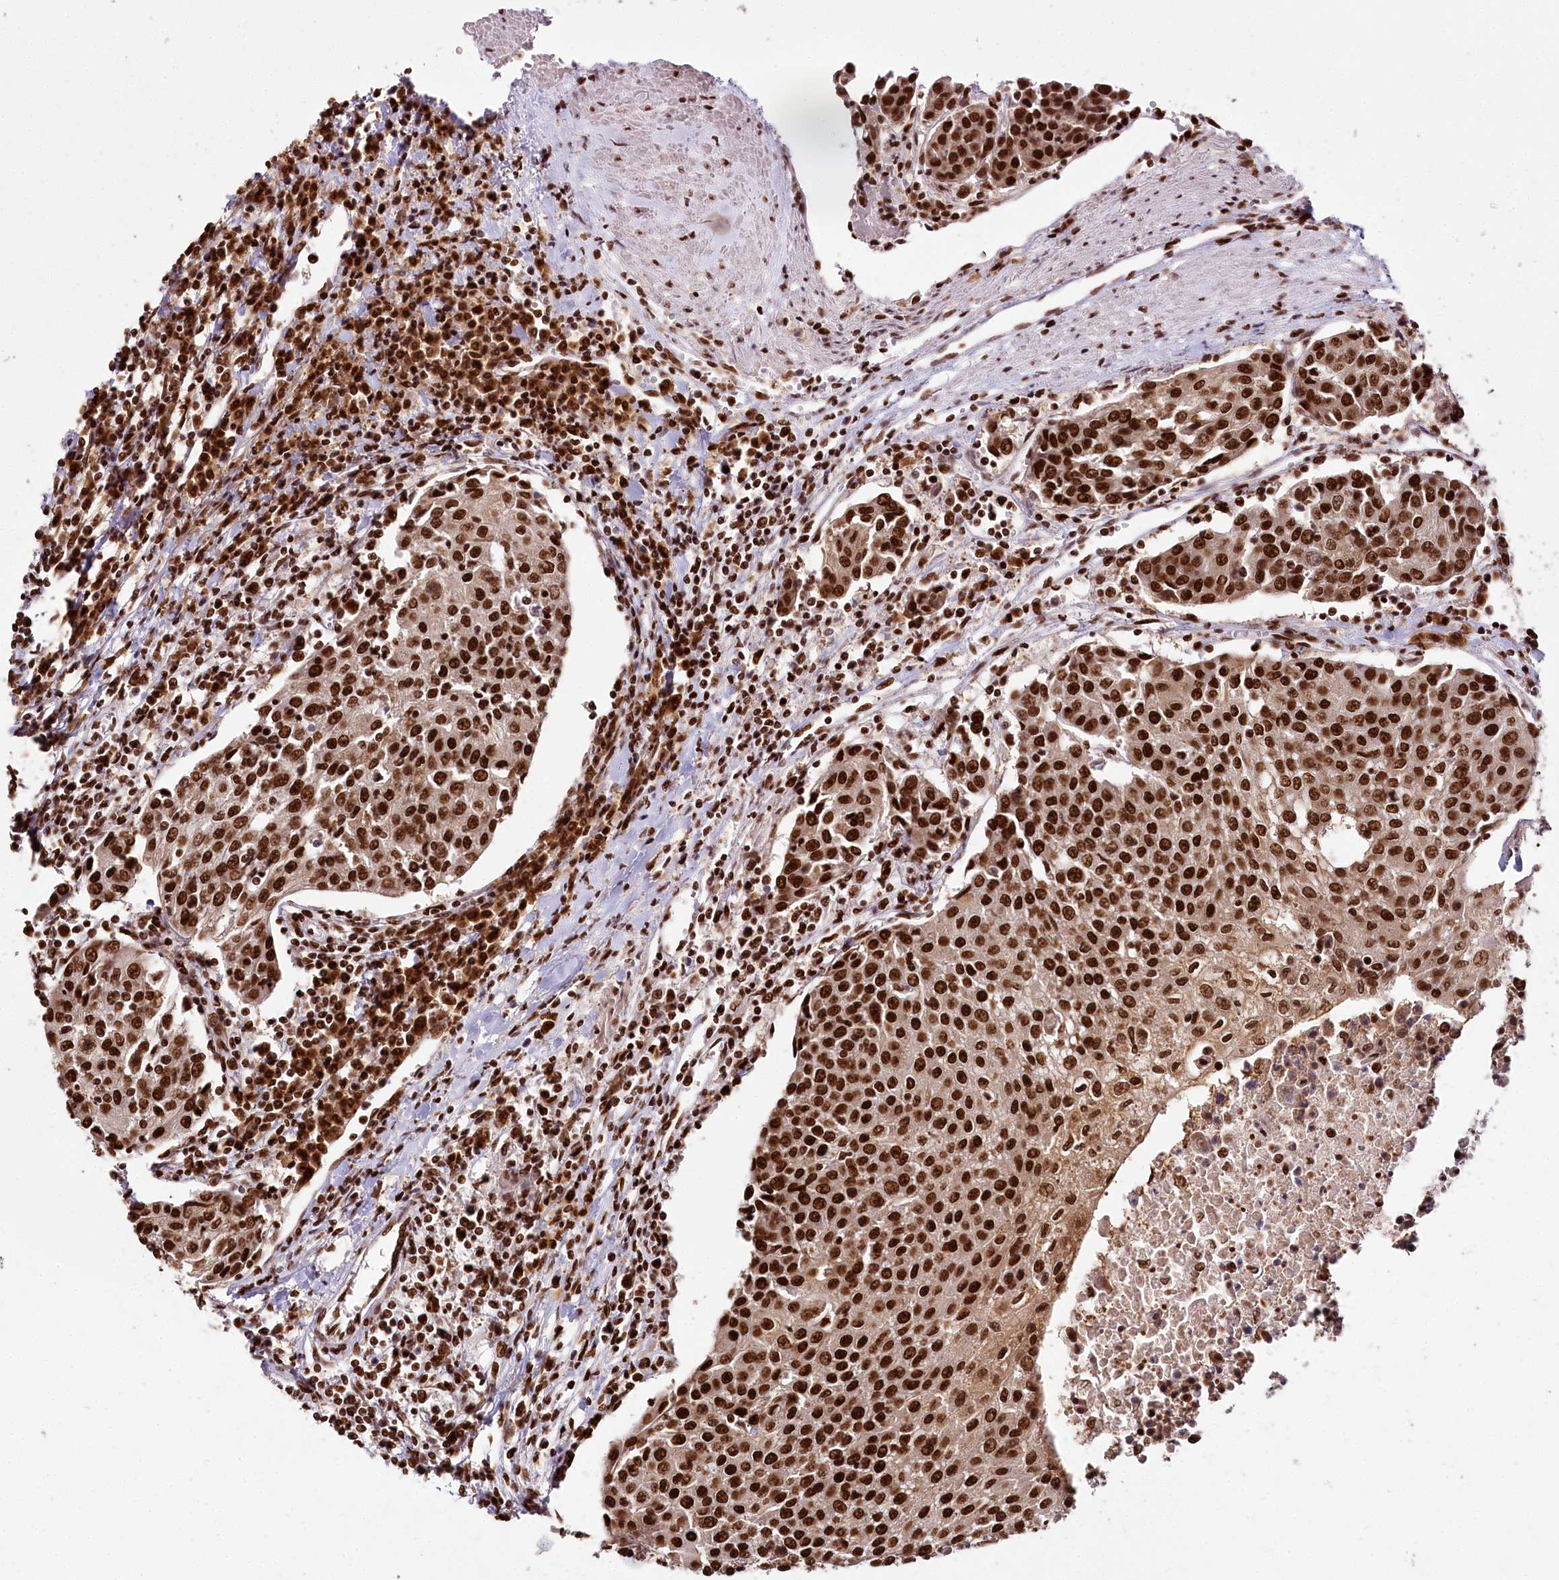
{"staining": {"intensity": "strong", "quantity": ">75%", "location": "cytoplasmic/membranous,nuclear"}, "tissue": "urothelial cancer", "cell_type": "Tumor cells", "image_type": "cancer", "snomed": [{"axis": "morphology", "description": "Urothelial carcinoma, High grade"}, {"axis": "topography", "description": "Urinary bladder"}], "caption": "Urothelial cancer tissue displays strong cytoplasmic/membranous and nuclear expression in approximately >75% of tumor cells, visualized by immunohistochemistry.", "gene": "SMARCE1", "patient": {"sex": "female", "age": 85}}